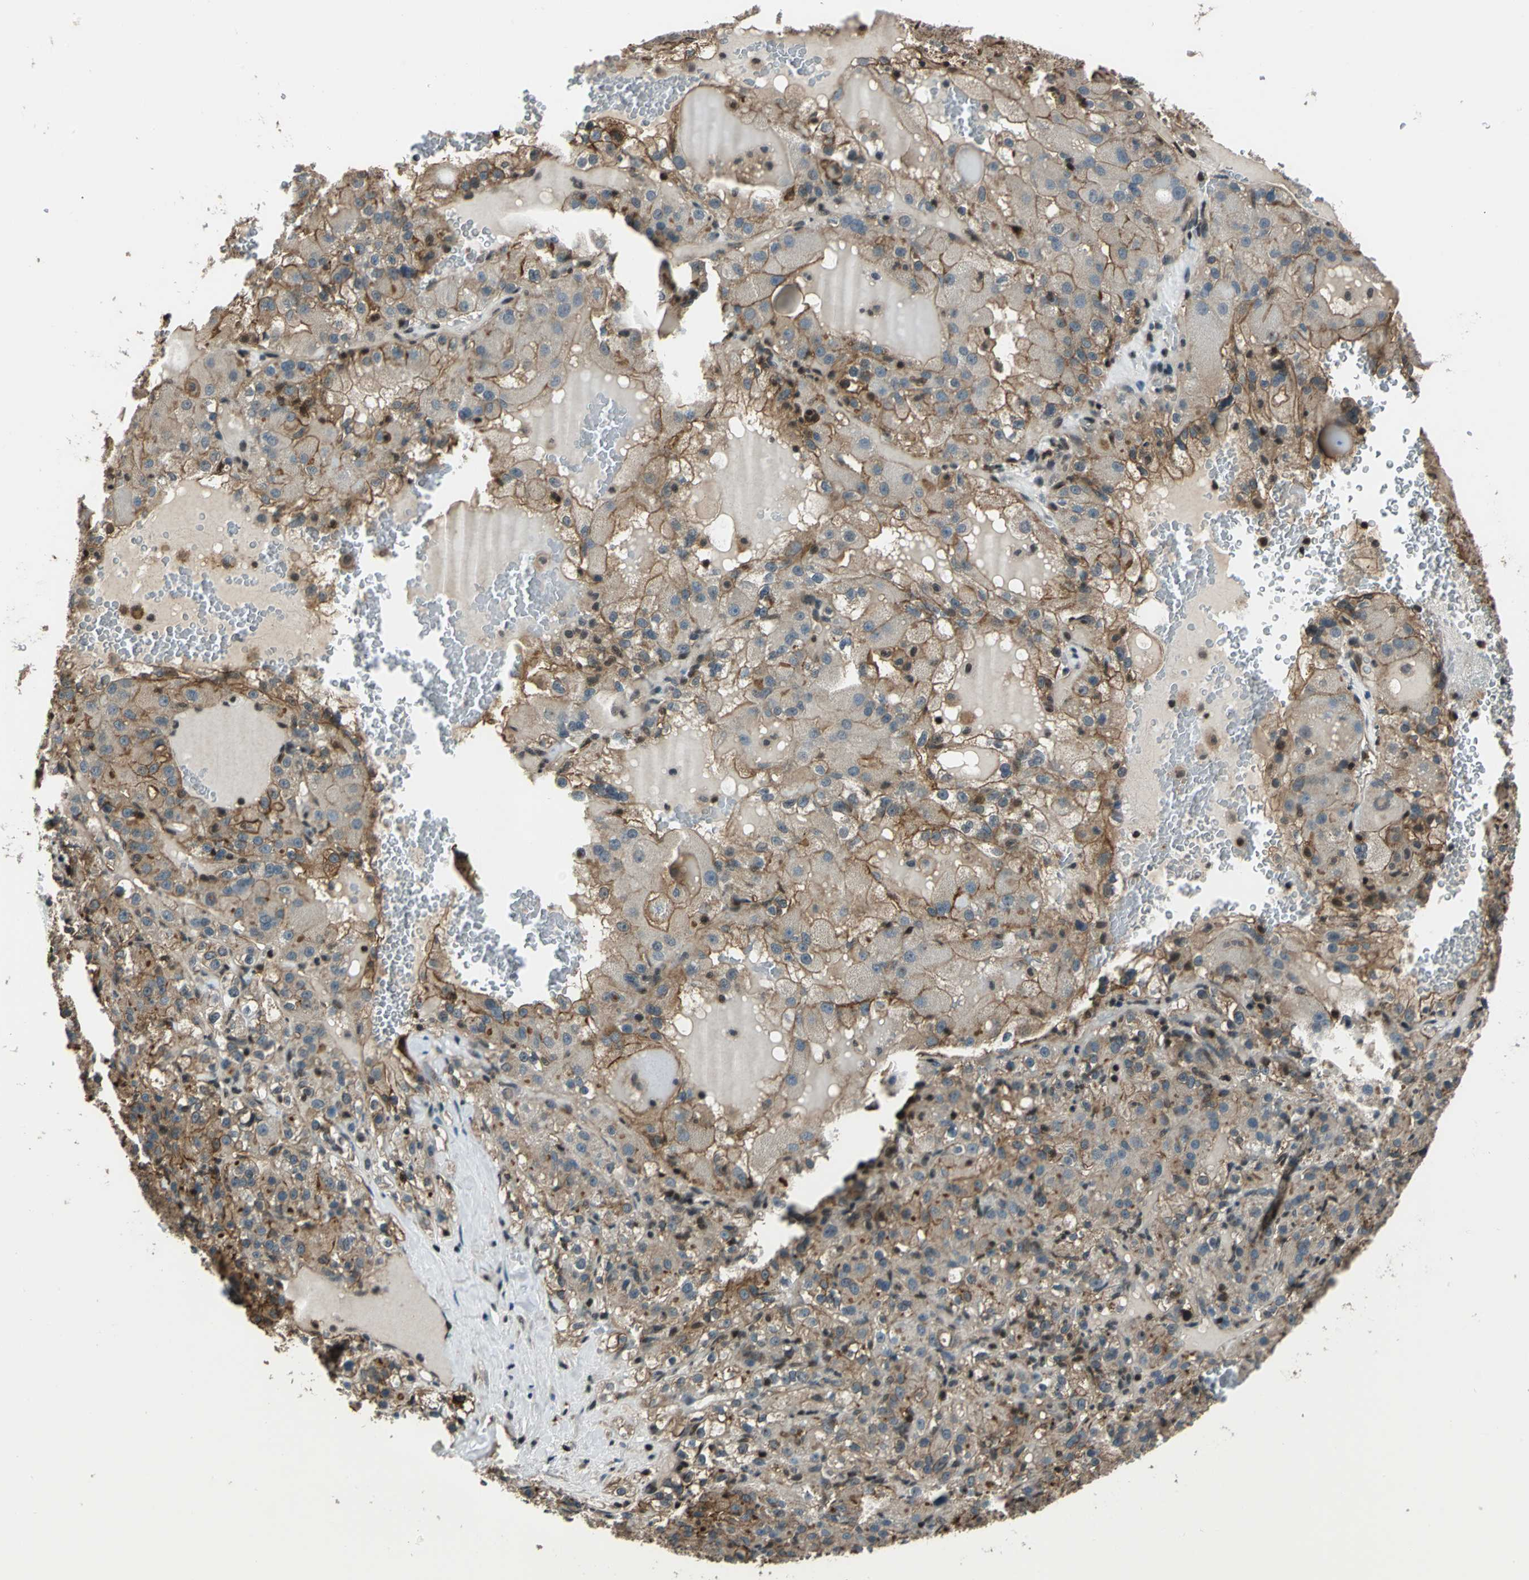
{"staining": {"intensity": "moderate", "quantity": ">75%", "location": "cytoplasmic/membranous"}, "tissue": "renal cancer", "cell_type": "Tumor cells", "image_type": "cancer", "snomed": [{"axis": "morphology", "description": "Normal tissue, NOS"}, {"axis": "morphology", "description": "Adenocarcinoma, NOS"}, {"axis": "topography", "description": "Kidney"}], "caption": "The photomicrograph displays staining of renal cancer, revealing moderate cytoplasmic/membranous protein expression (brown color) within tumor cells.", "gene": "NR2C2", "patient": {"sex": "male", "age": 61}}